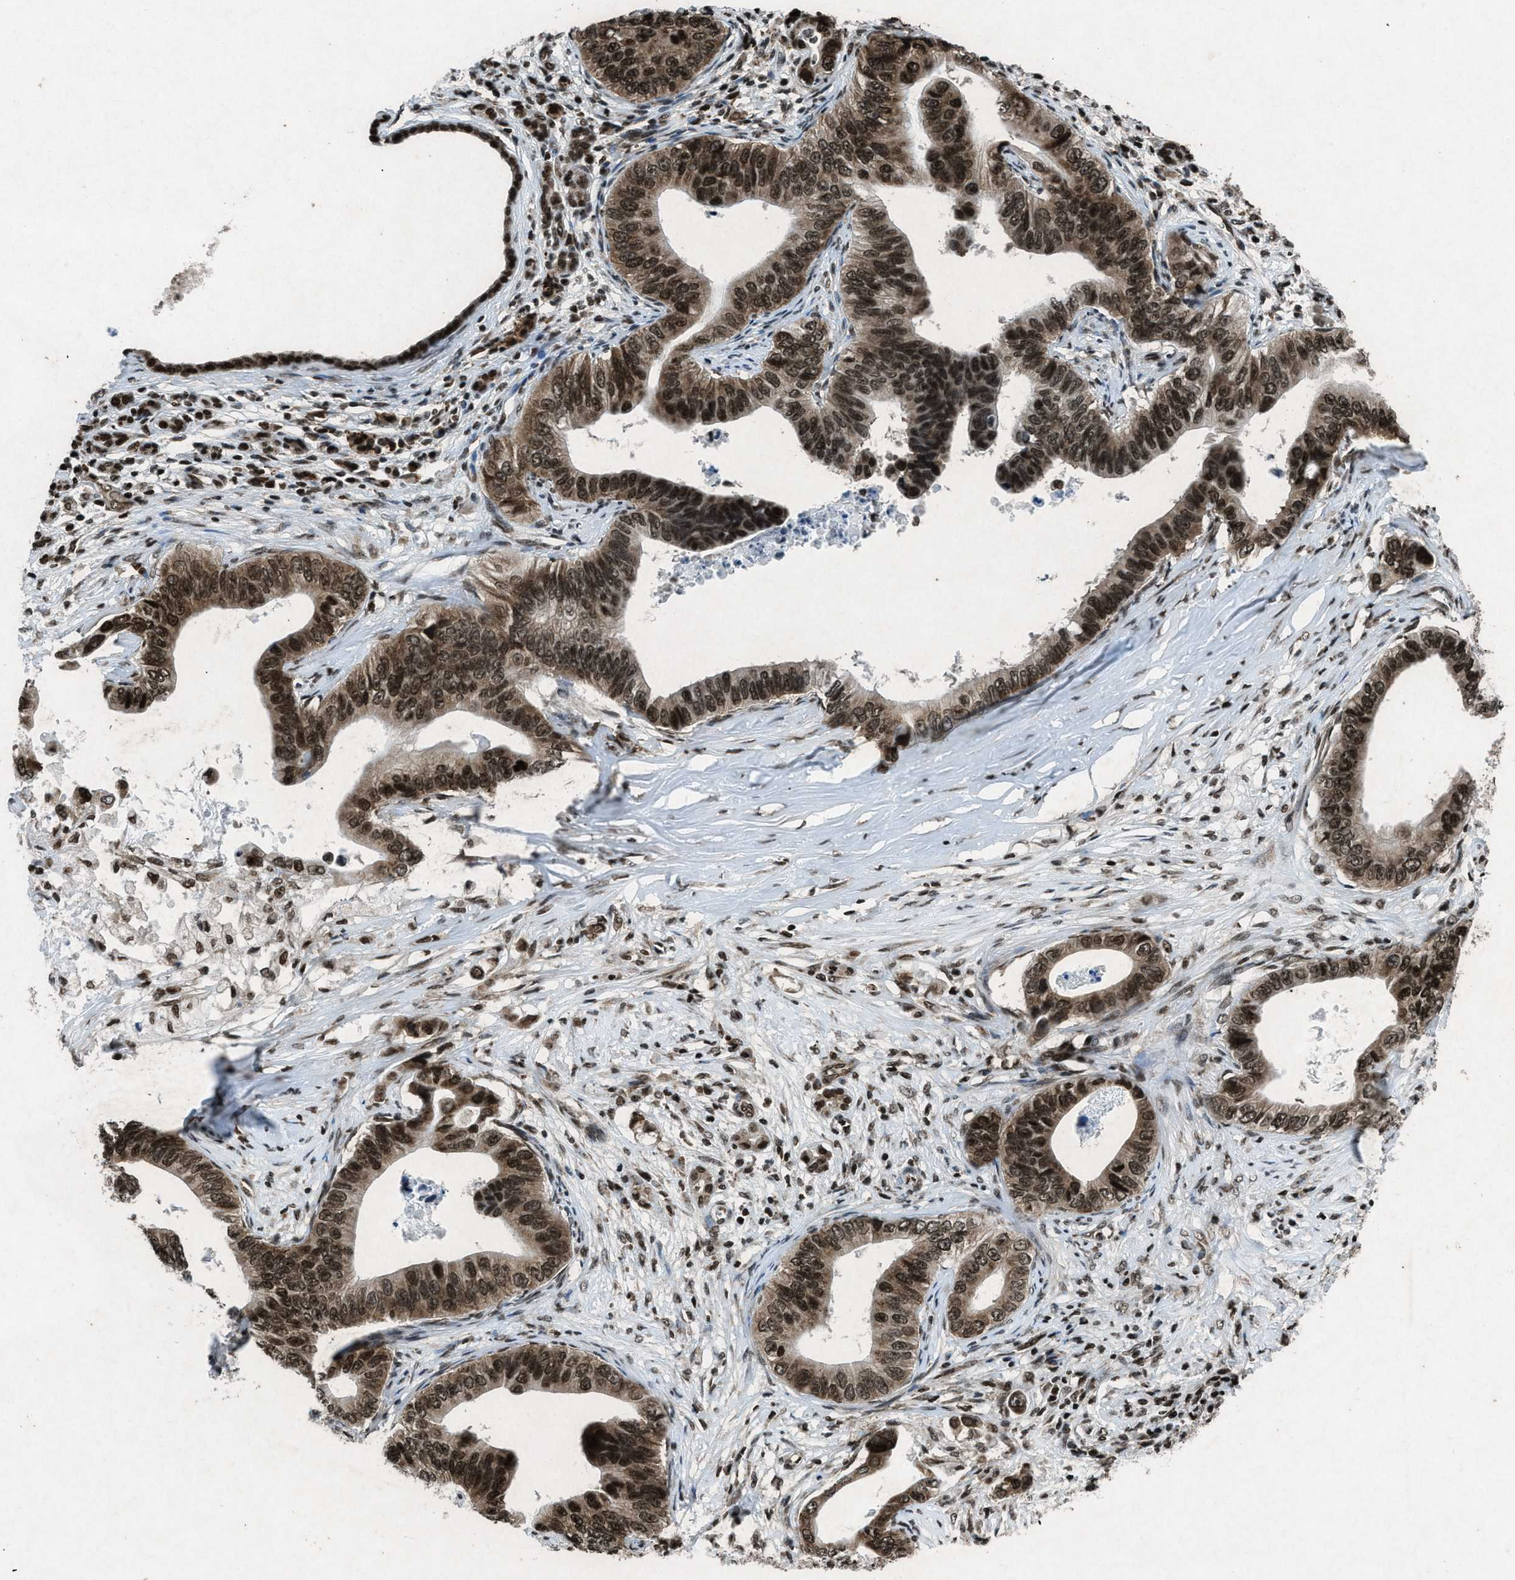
{"staining": {"intensity": "strong", "quantity": ">75%", "location": "nuclear"}, "tissue": "pancreatic cancer", "cell_type": "Tumor cells", "image_type": "cancer", "snomed": [{"axis": "morphology", "description": "Adenocarcinoma, NOS"}, {"axis": "topography", "description": "Pancreas"}], "caption": "Protein expression analysis of human pancreatic adenocarcinoma reveals strong nuclear staining in approximately >75% of tumor cells.", "gene": "NXF1", "patient": {"sex": "male", "age": 77}}